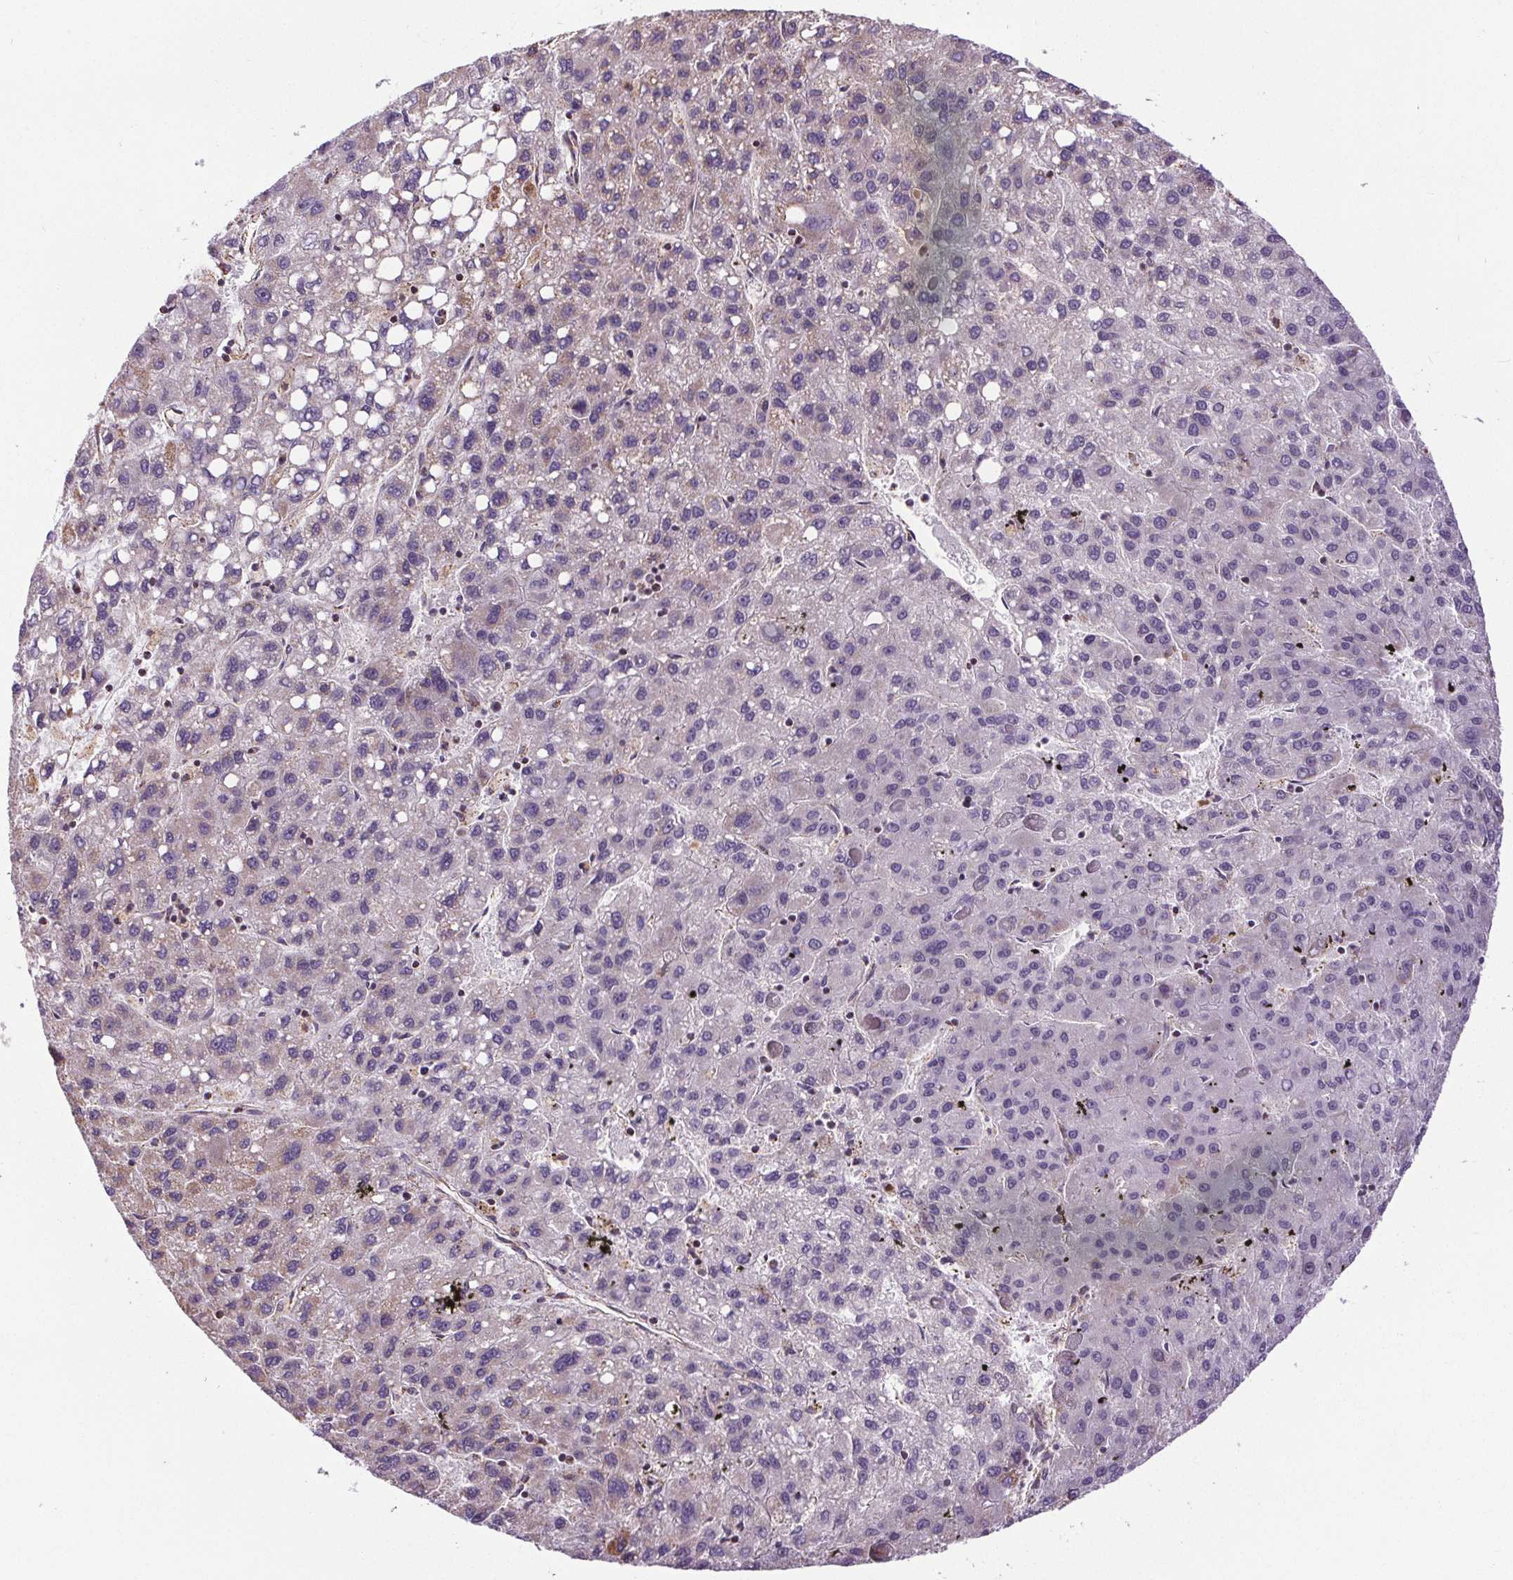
{"staining": {"intensity": "weak", "quantity": "<25%", "location": "cytoplasmic/membranous"}, "tissue": "liver cancer", "cell_type": "Tumor cells", "image_type": "cancer", "snomed": [{"axis": "morphology", "description": "Carcinoma, Hepatocellular, NOS"}, {"axis": "topography", "description": "Liver"}], "caption": "Tumor cells are negative for protein expression in human liver hepatocellular carcinoma. (DAB immunohistochemistry (IHC) visualized using brightfield microscopy, high magnification).", "gene": "ZNF548", "patient": {"sex": "female", "age": 82}}